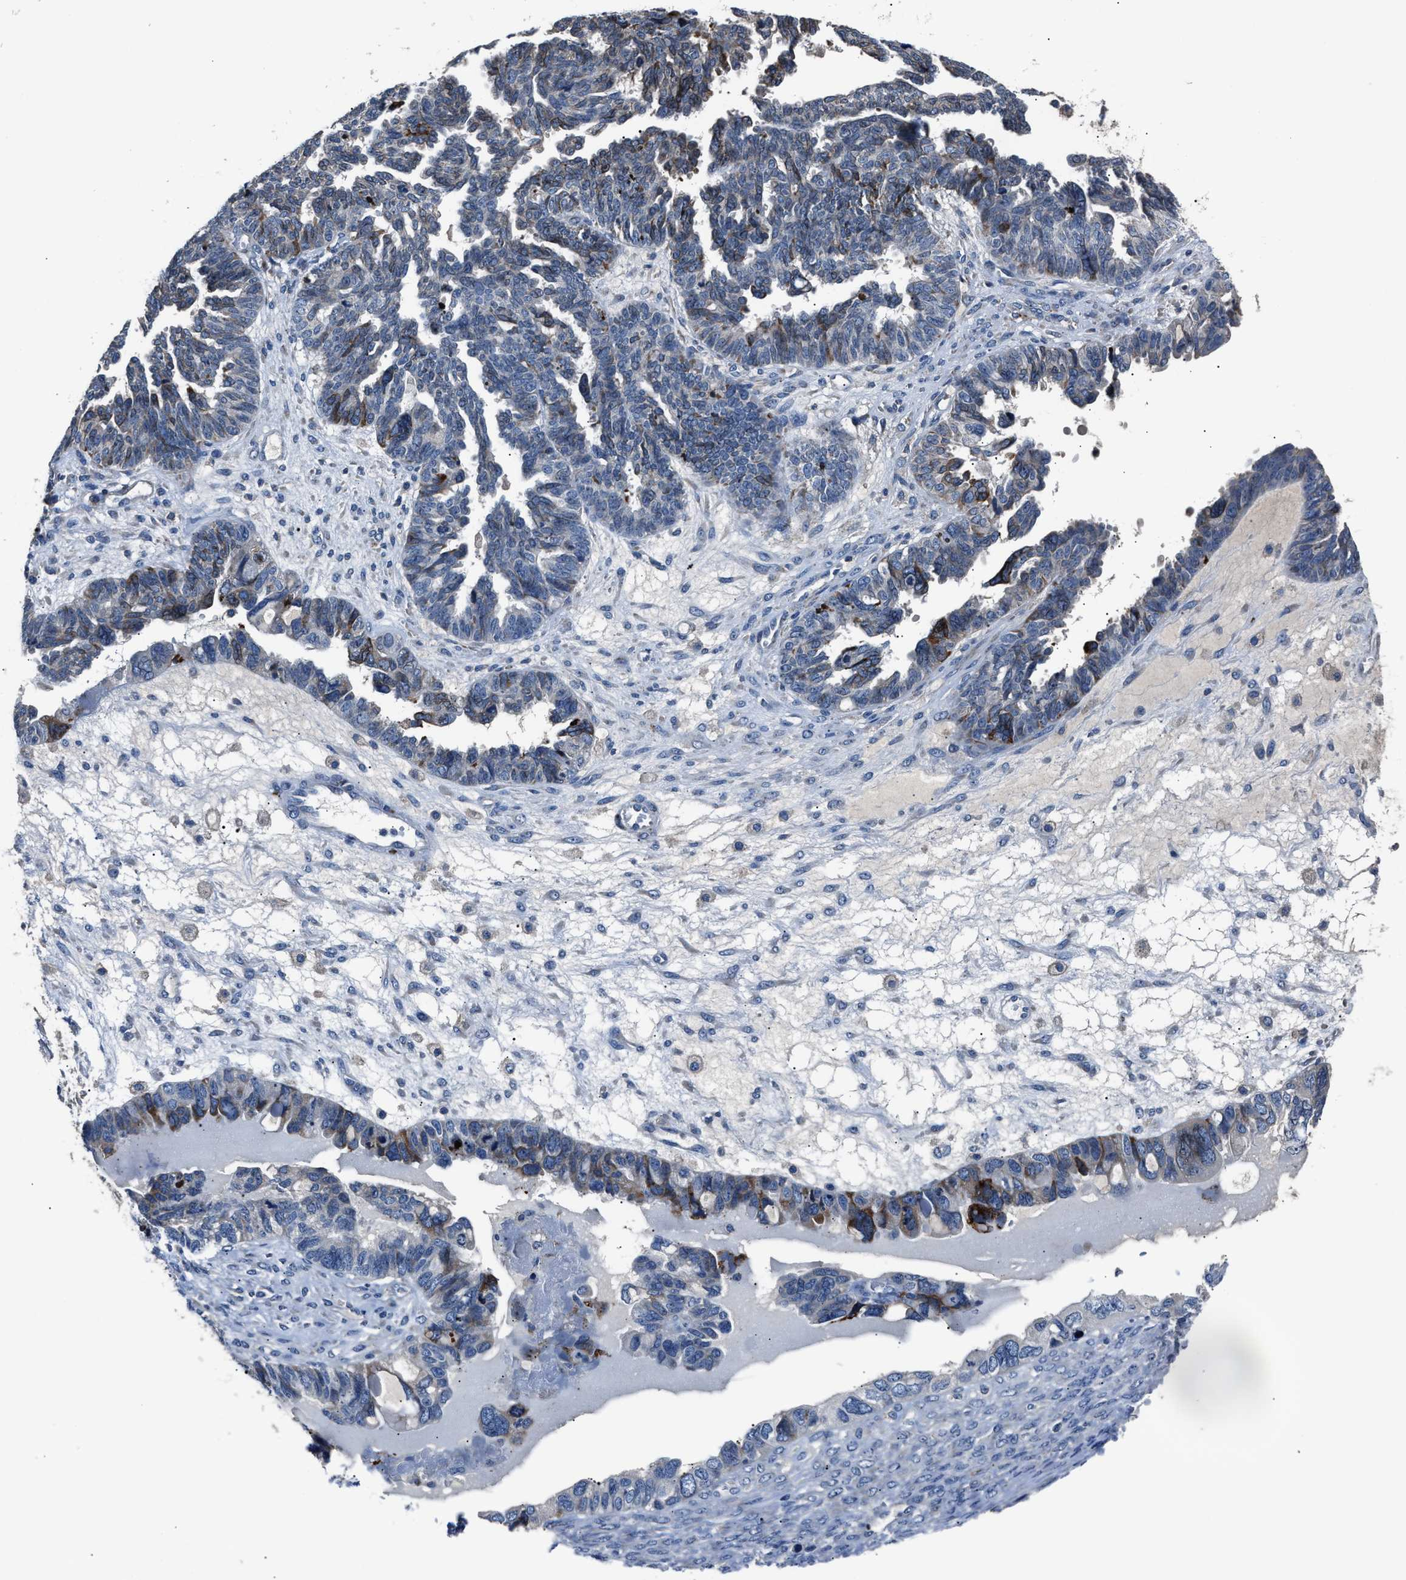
{"staining": {"intensity": "moderate", "quantity": "<25%", "location": "cytoplasmic/membranous"}, "tissue": "ovarian cancer", "cell_type": "Tumor cells", "image_type": "cancer", "snomed": [{"axis": "morphology", "description": "Cystadenocarcinoma, serous, NOS"}, {"axis": "topography", "description": "Ovary"}], "caption": "Moderate cytoplasmic/membranous staining for a protein is present in approximately <25% of tumor cells of ovarian serous cystadenocarcinoma using immunohistochemistry (IHC).", "gene": "DNAJC24", "patient": {"sex": "female", "age": 79}}